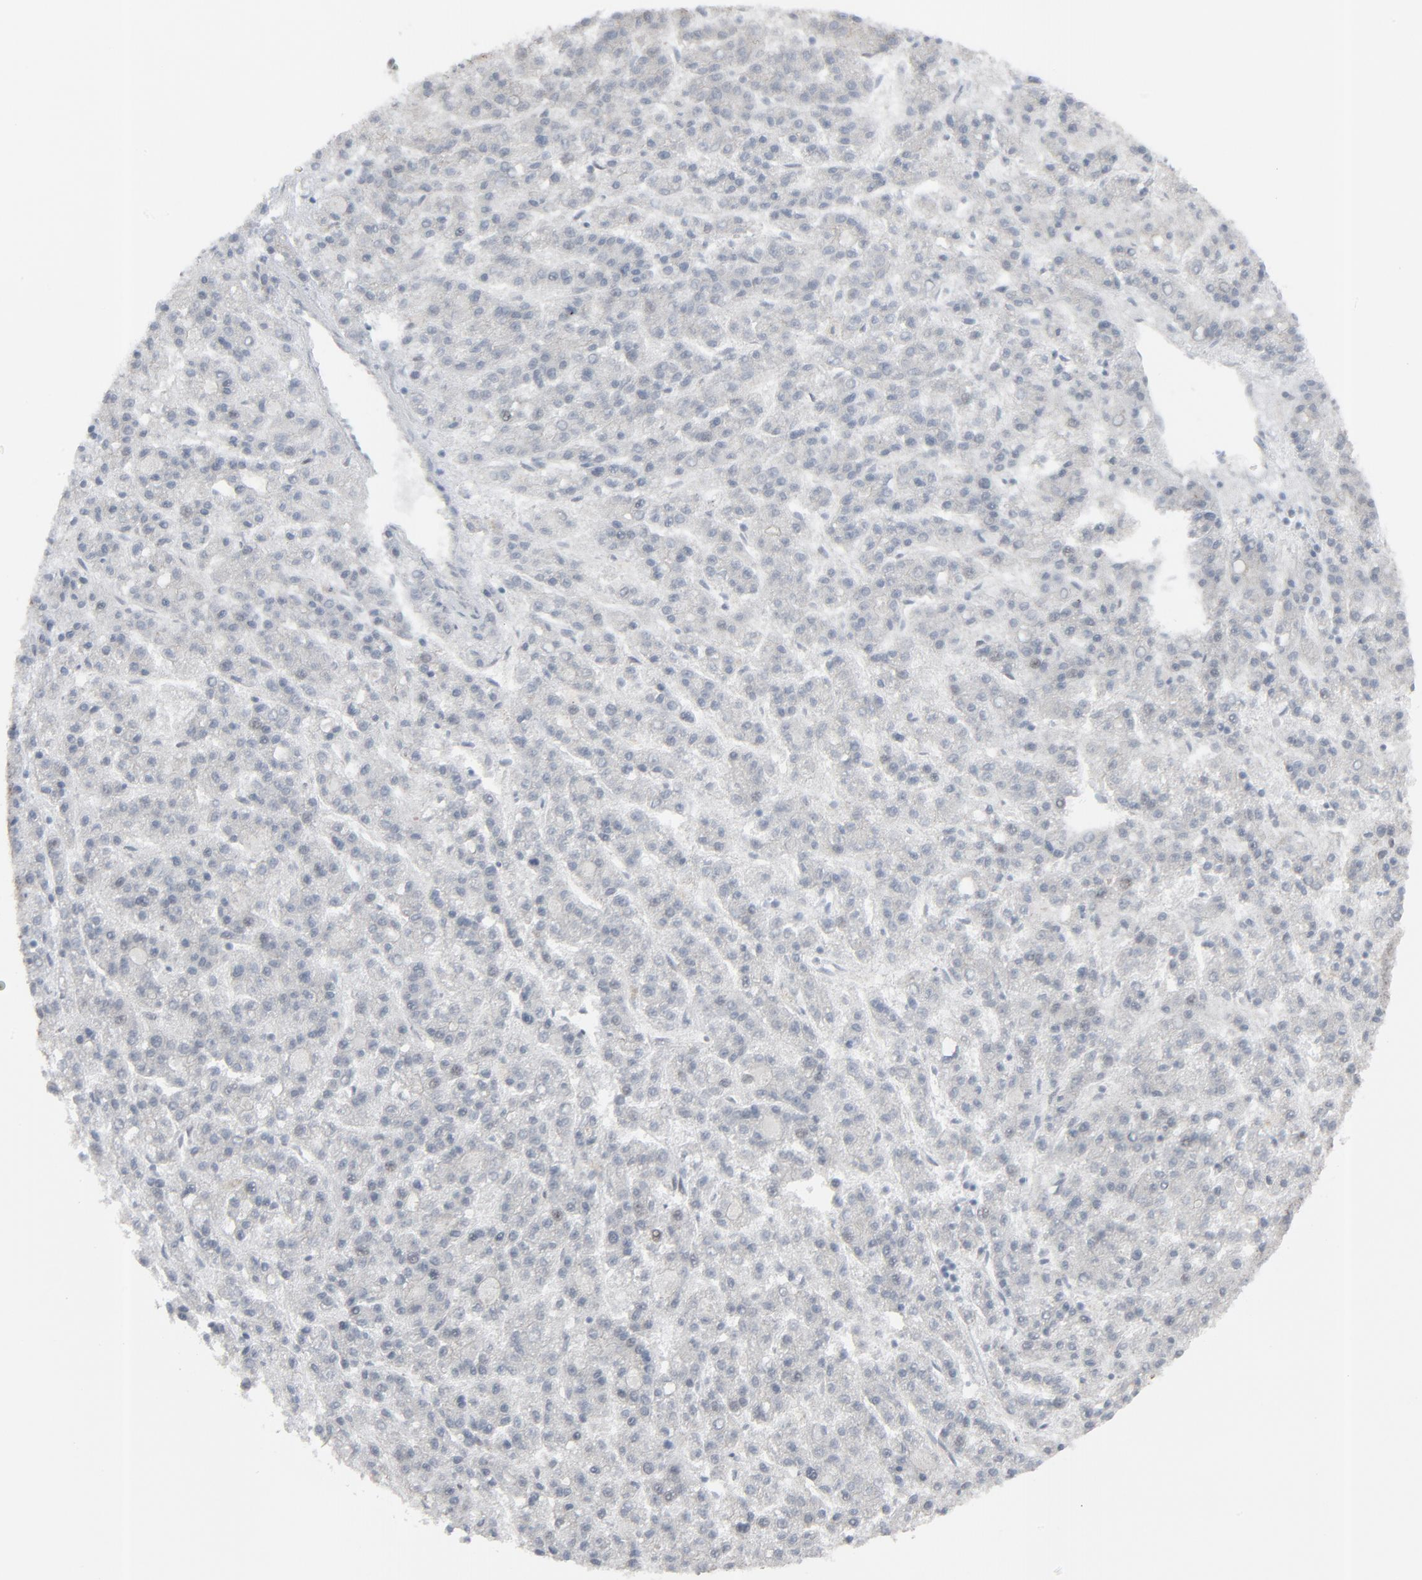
{"staining": {"intensity": "negative", "quantity": "none", "location": "none"}, "tissue": "liver cancer", "cell_type": "Tumor cells", "image_type": "cancer", "snomed": [{"axis": "morphology", "description": "Carcinoma, Hepatocellular, NOS"}, {"axis": "topography", "description": "Liver"}], "caption": "Immunohistochemistry of human liver hepatocellular carcinoma exhibits no staining in tumor cells.", "gene": "FBXO28", "patient": {"sex": "male", "age": 70}}